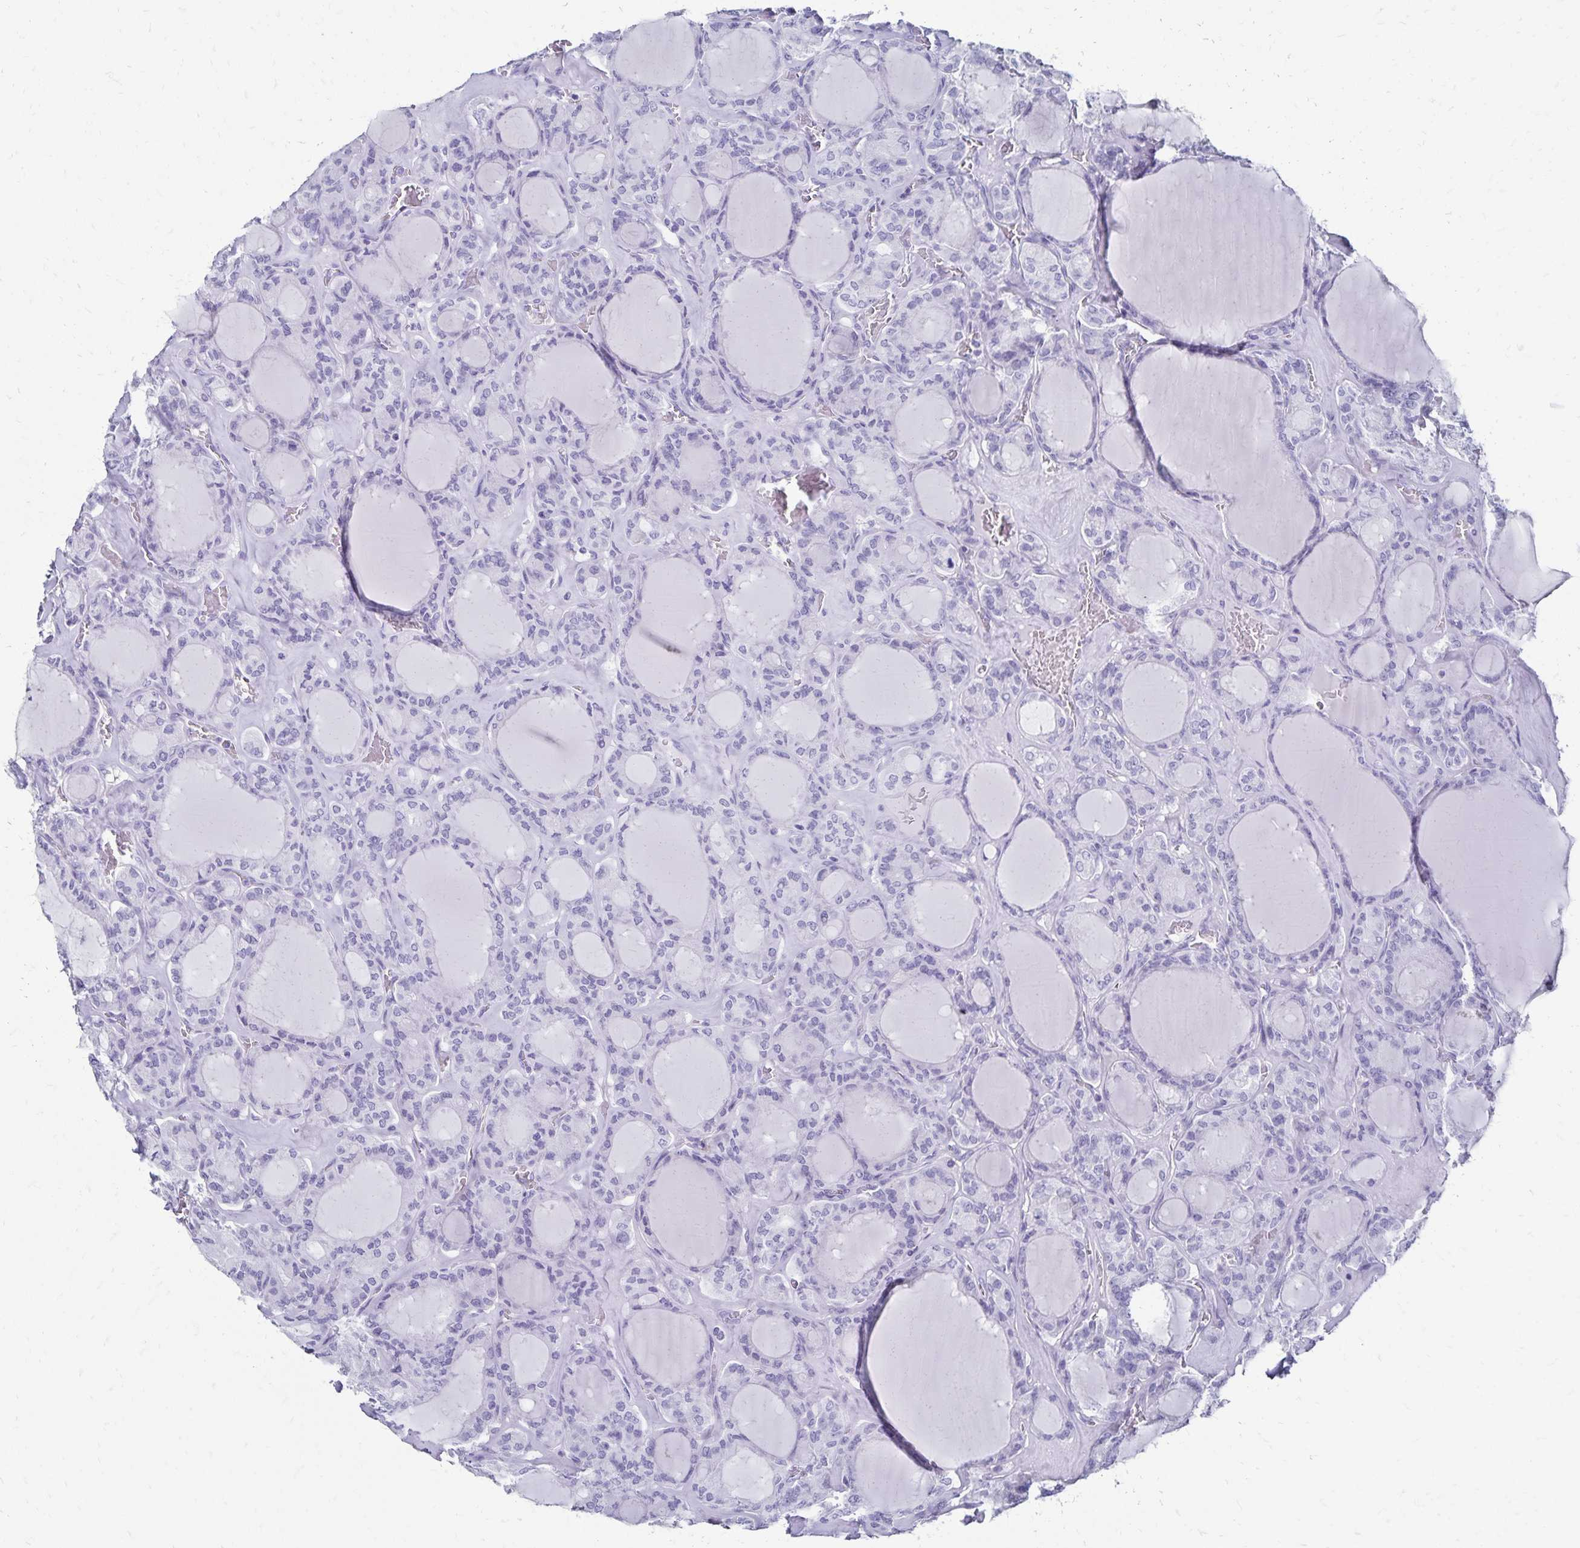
{"staining": {"intensity": "negative", "quantity": "none", "location": "none"}, "tissue": "thyroid cancer", "cell_type": "Tumor cells", "image_type": "cancer", "snomed": [{"axis": "morphology", "description": "Papillary adenocarcinoma, NOS"}, {"axis": "topography", "description": "Thyroid gland"}], "caption": "The photomicrograph demonstrates no significant expression in tumor cells of thyroid papillary adenocarcinoma.", "gene": "GIP", "patient": {"sex": "male", "age": 87}}